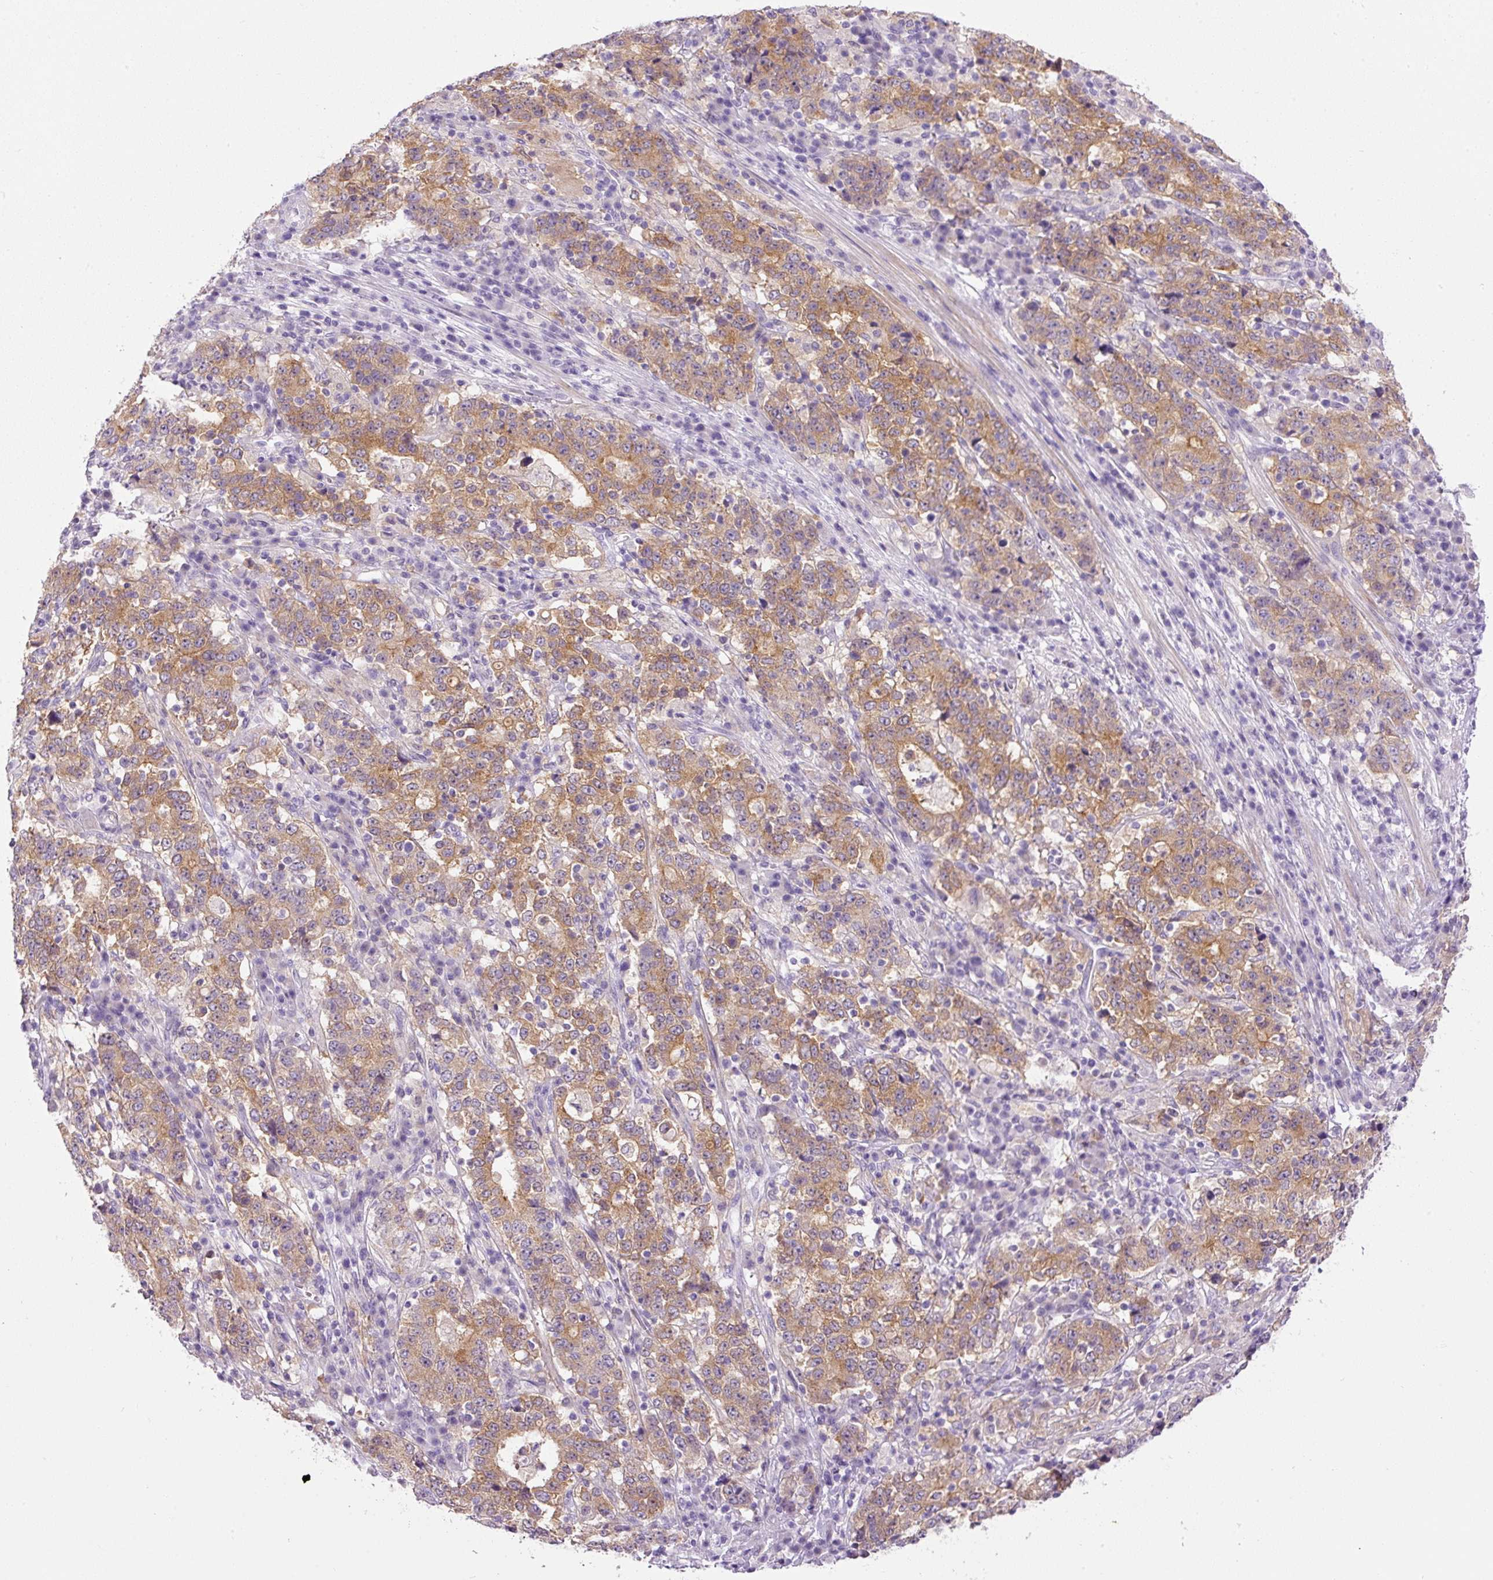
{"staining": {"intensity": "moderate", "quantity": ">75%", "location": "cytoplasmic/membranous"}, "tissue": "stomach cancer", "cell_type": "Tumor cells", "image_type": "cancer", "snomed": [{"axis": "morphology", "description": "Adenocarcinoma, NOS"}, {"axis": "topography", "description": "Stomach"}], "caption": "Tumor cells reveal moderate cytoplasmic/membranous expression in about >75% of cells in stomach cancer (adenocarcinoma).", "gene": "SRC", "patient": {"sex": "male", "age": 59}}